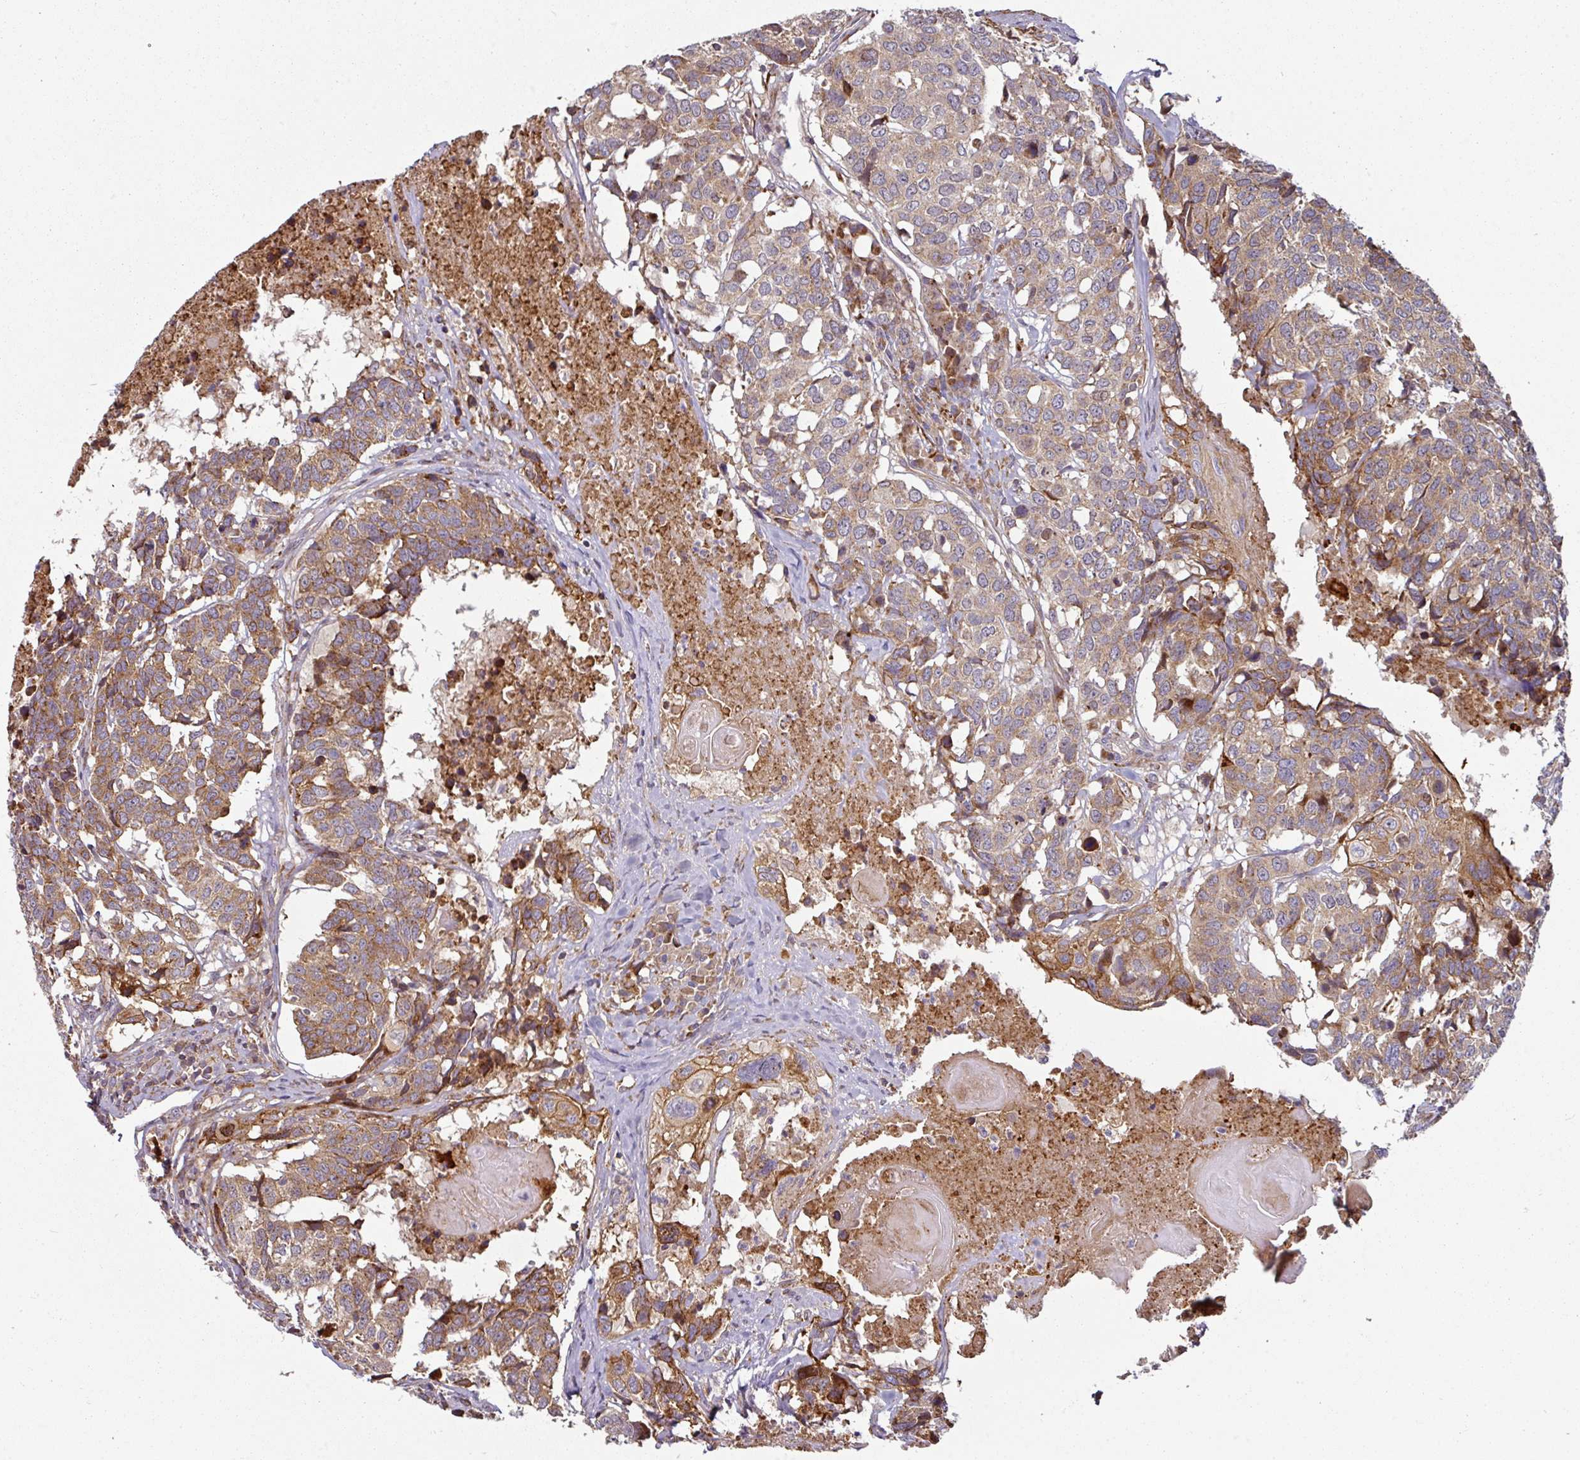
{"staining": {"intensity": "moderate", "quantity": ">75%", "location": "cytoplasmic/membranous"}, "tissue": "head and neck cancer", "cell_type": "Tumor cells", "image_type": "cancer", "snomed": [{"axis": "morphology", "description": "Squamous cell carcinoma, NOS"}, {"axis": "topography", "description": "Head-Neck"}], "caption": "This histopathology image shows IHC staining of human head and neck squamous cell carcinoma, with medium moderate cytoplasmic/membranous positivity in approximately >75% of tumor cells.", "gene": "CASP2", "patient": {"sex": "male", "age": 66}}